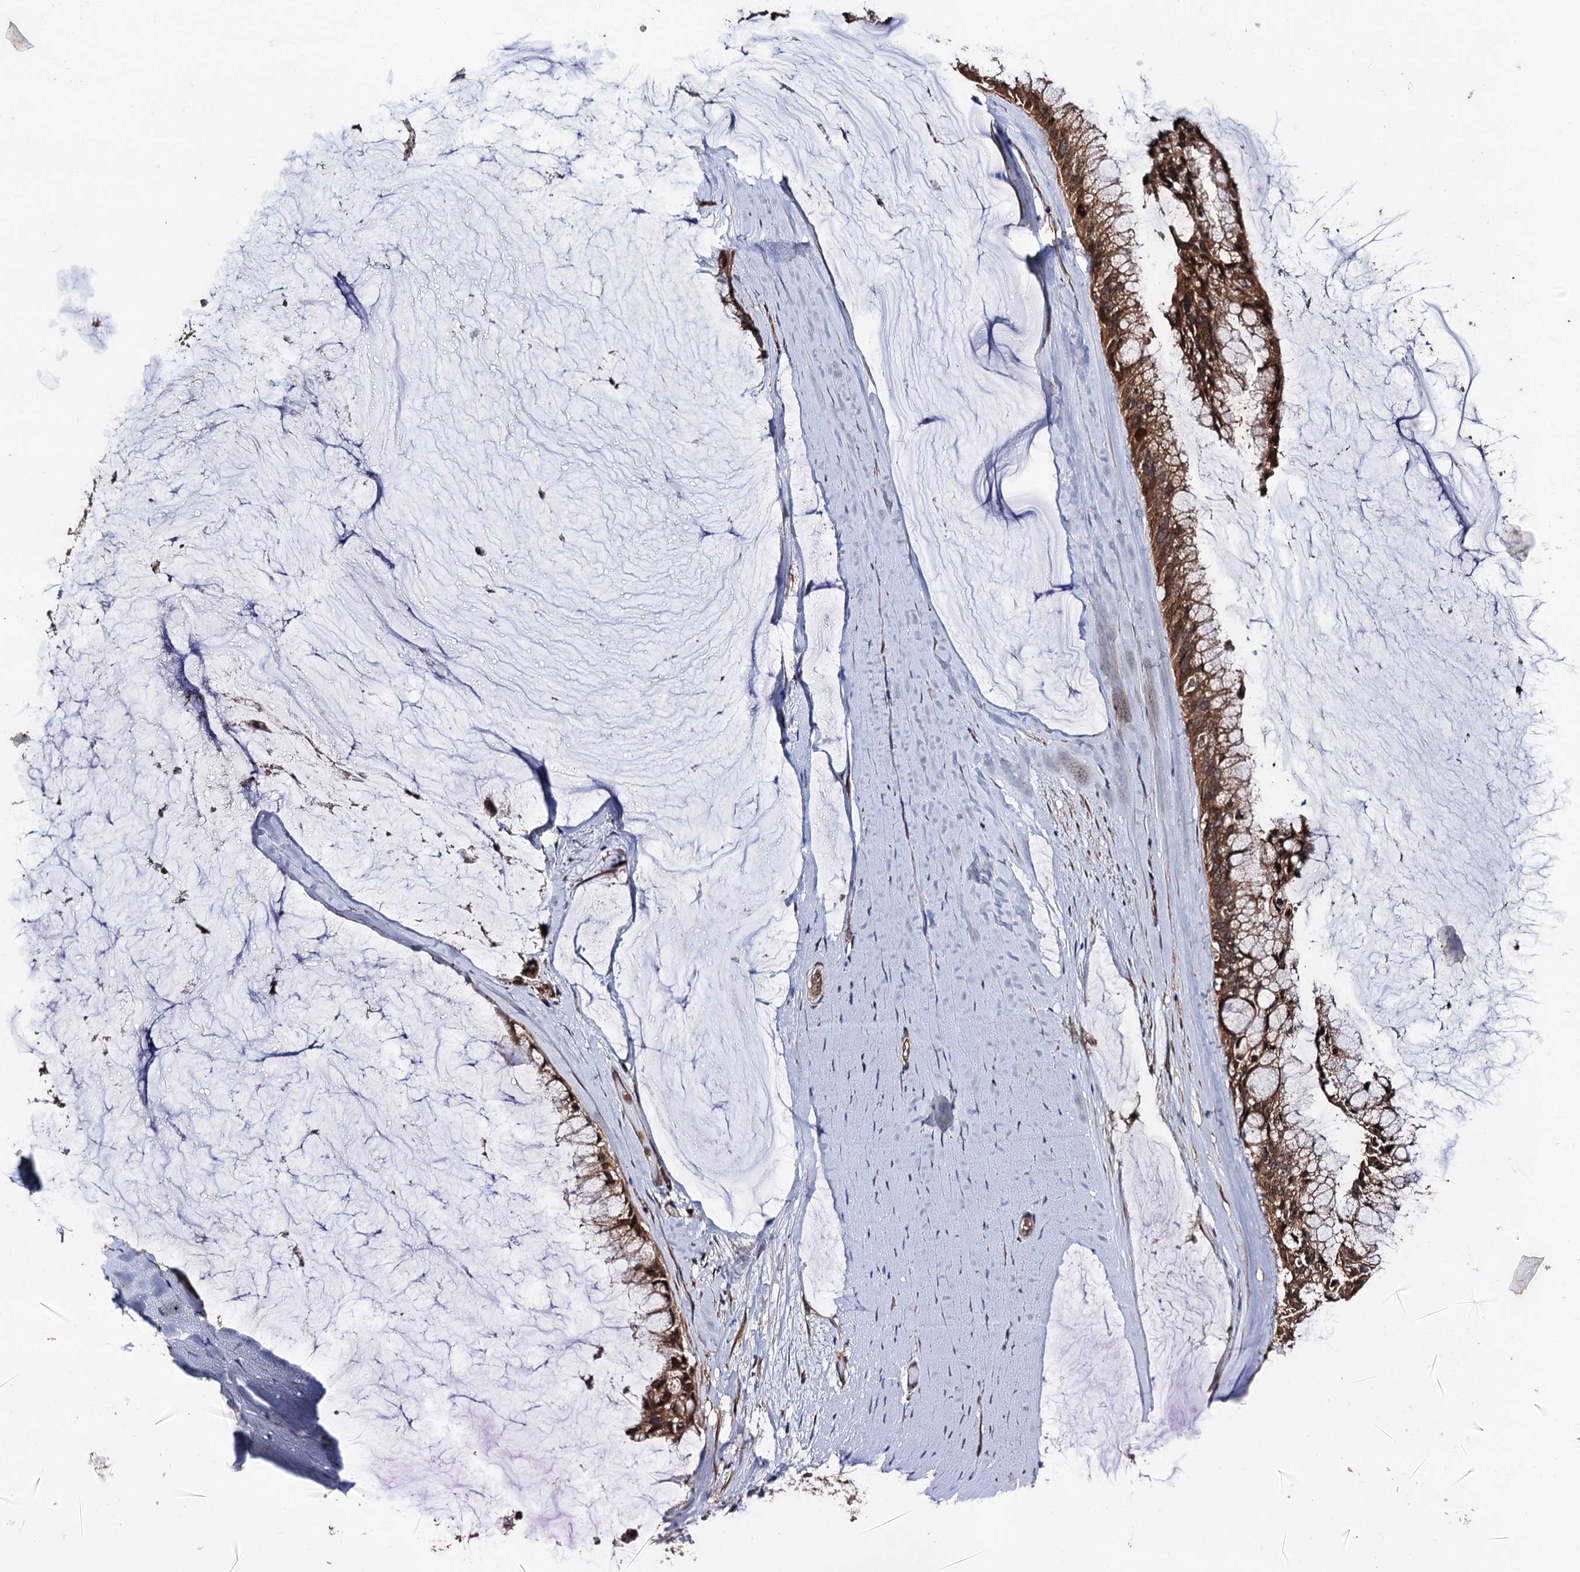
{"staining": {"intensity": "moderate", "quantity": ">75%", "location": "cytoplasmic/membranous"}, "tissue": "ovarian cancer", "cell_type": "Tumor cells", "image_type": "cancer", "snomed": [{"axis": "morphology", "description": "Cystadenocarcinoma, mucinous, NOS"}, {"axis": "topography", "description": "Ovary"}], "caption": "Immunohistochemistry of human mucinous cystadenocarcinoma (ovarian) displays medium levels of moderate cytoplasmic/membranous expression in about >75% of tumor cells. Using DAB (3,3'-diaminobenzidine) (brown) and hematoxylin (blue) stains, captured at high magnification using brightfield microscopy.", "gene": "MIER2", "patient": {"sex": "female", "age": 39}}